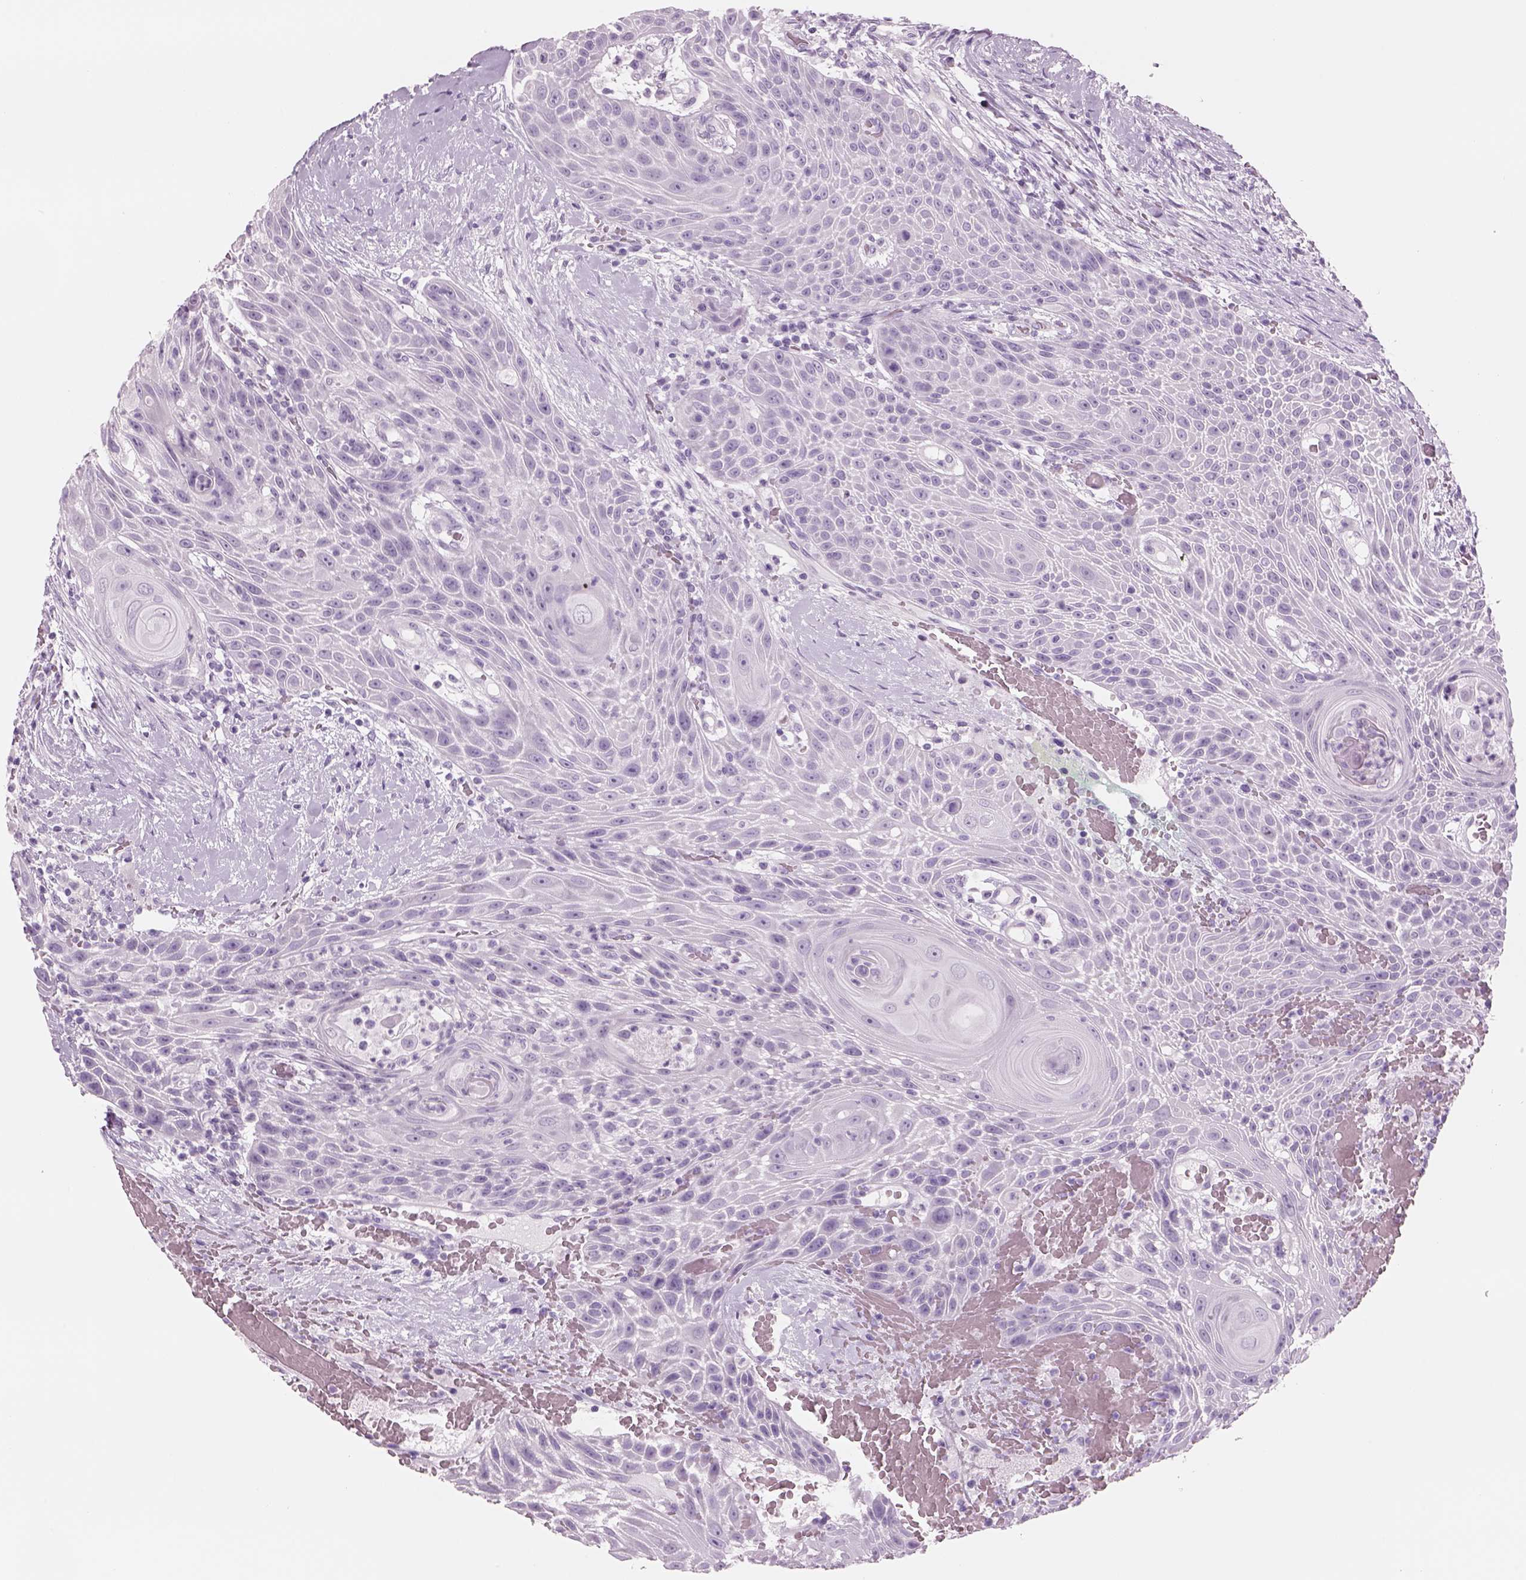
{"staining": {"intensity": "negative", "quantity": "none", "location": "none"}, "tissue": "head and neck cancer", "cell_type": "Tumor cells", "image_type": "cancer", "snomed": [{"axis": "morphology", "description": "Squamous cell carcinoma, NOS"}, {"axis": "topography", "description": "Head-Neck"}], "caption": "Squamous cell carcinoma (head and neck) was stained to show a protein in brown. There is no significant expression in tumor cells.", "gene": "RHO", "patient": {"sex": "male", "age": 69}}